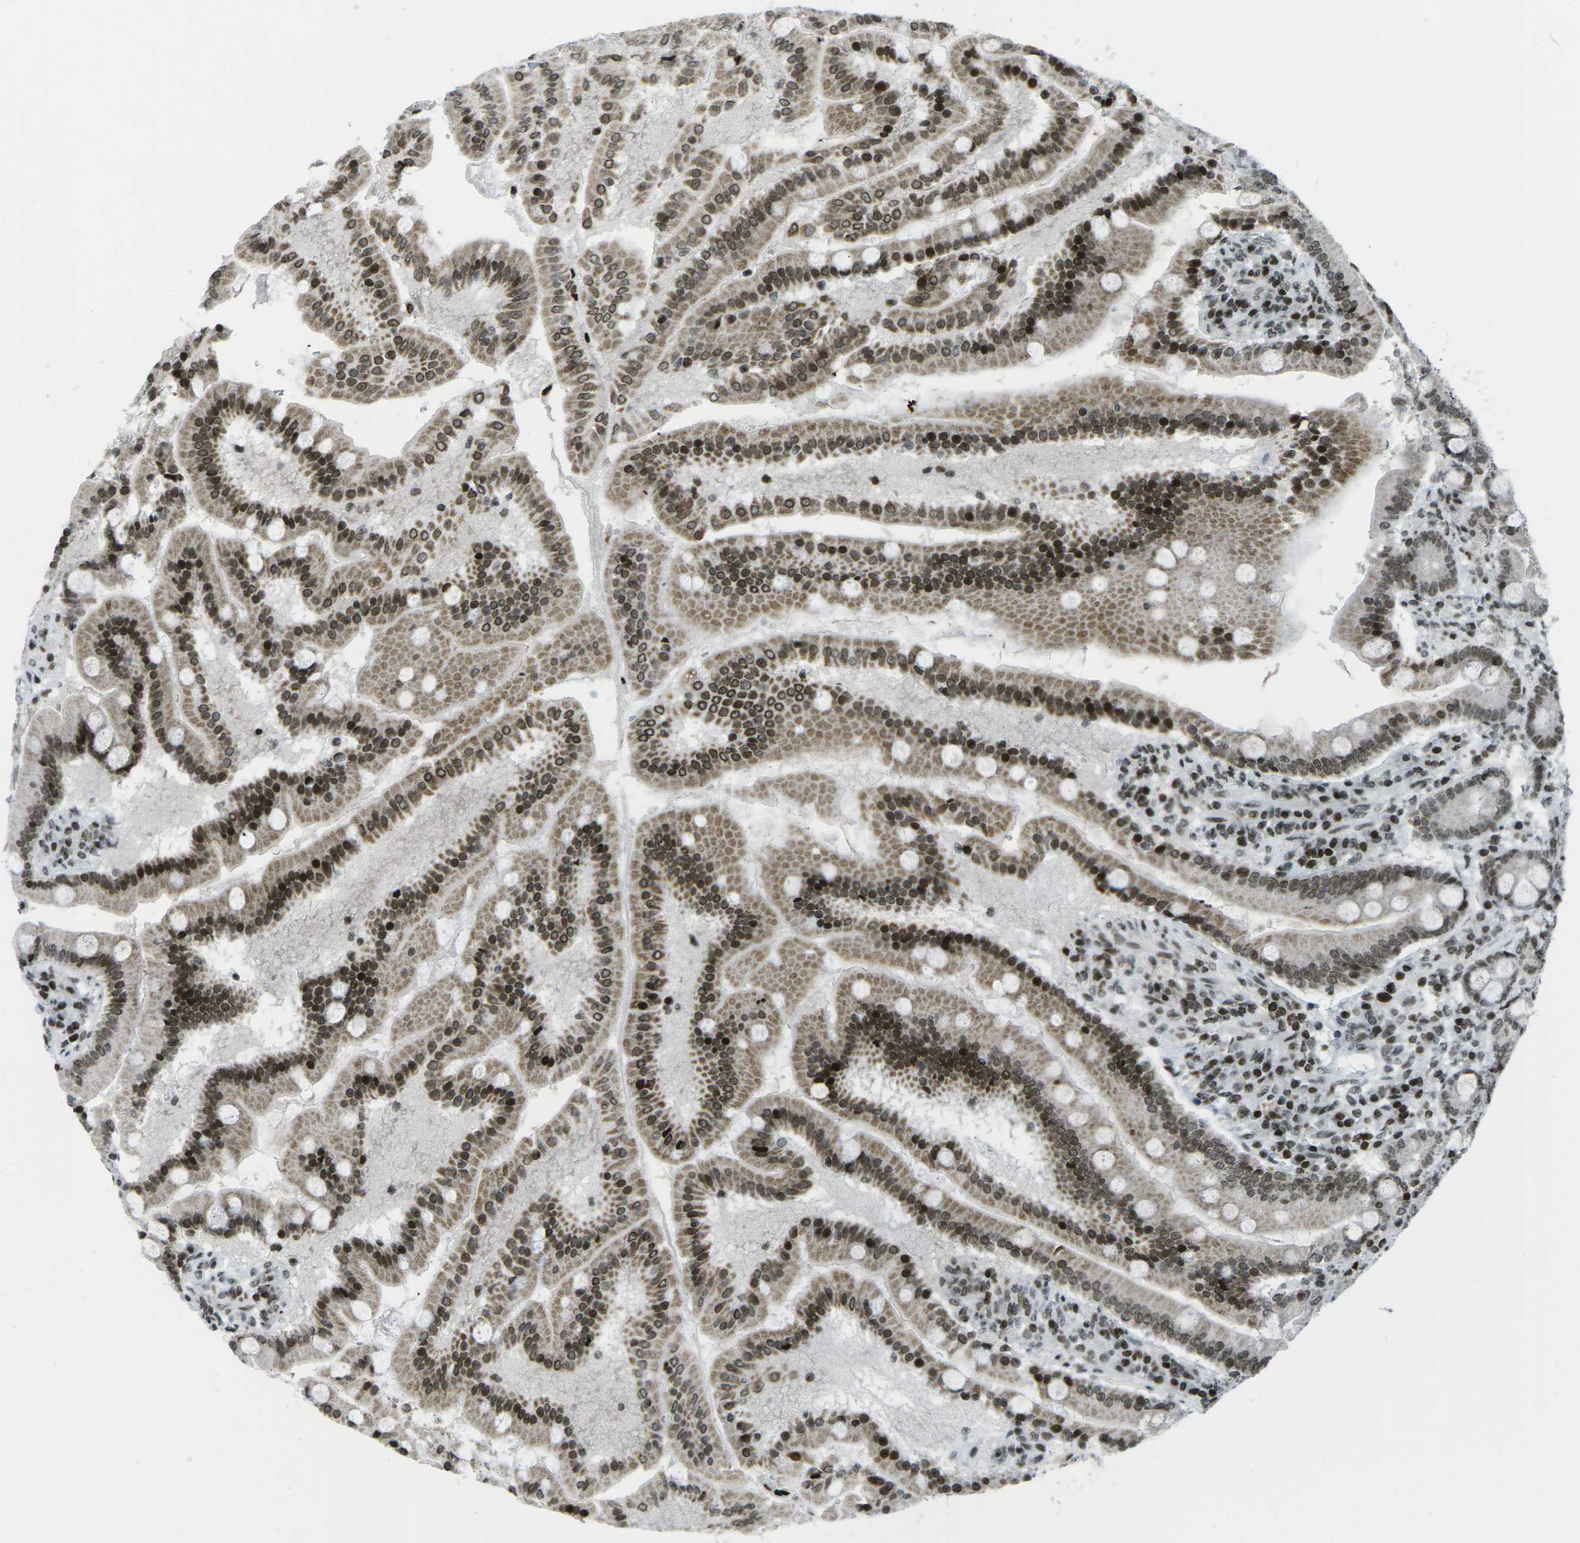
{"staining": {"intensity": "strong", "quantity": ">75%", "location": "cytoplasmic/membranous,nuclear"}, "tissue": "duodenum", "cell_type": "Glandular cells", "image_type": "normal", "snomed": [{"axis": "morphology", "description": "Normal tissue, NOS"}, {"axis": "topography", "description": "Duodenum"}], "caption": "Glandular cells demonstrate high levels of strong cytoplasmic/membranous,nuclear staining in about >75% of cells in normal duodenum. The protein is shown in brown color, while the nuclei are stained blue.", "gene": "EME1", "patient": {"sex": "male", "age": 50}}